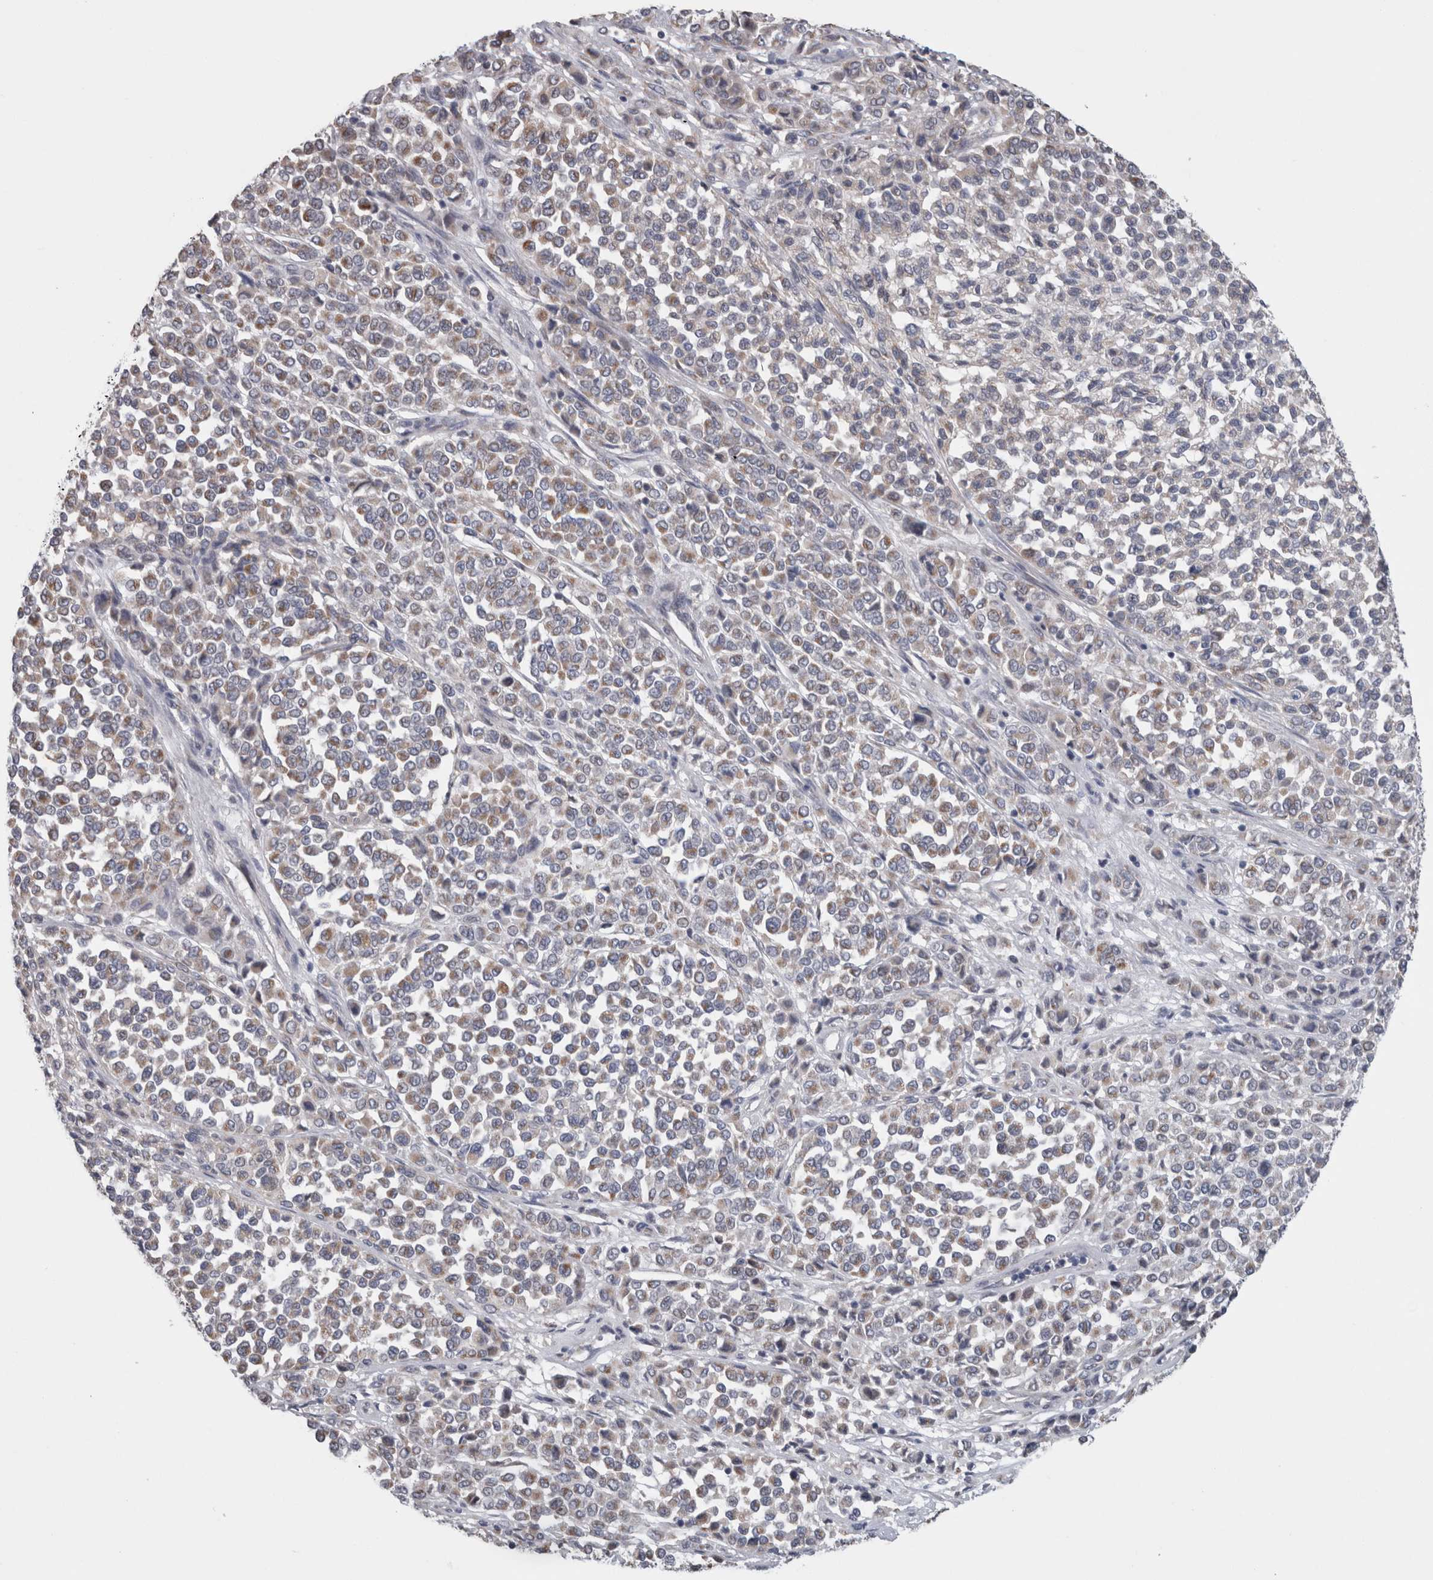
{"staining": {"intensity": "weak", "quantity": ">75%", "location": "cytoplasmic/membranous"}, "tissue": "melanoma", "cell_type": "Tumor cells", "image_type": "cancer", "snomed": [{"axis": "morphology", "description": "Malignant melanoma, Metastatic site"}, {"axis": "topography", "description": "Pancreas"}], "caption": "Melanoma stained for a protein (brown) shows weak cytoplasmic/membranous positive staining in approximately >75% of tumor cells.", "gene": "GDAP1", "patient": {"sex": "female", "age": 30}}